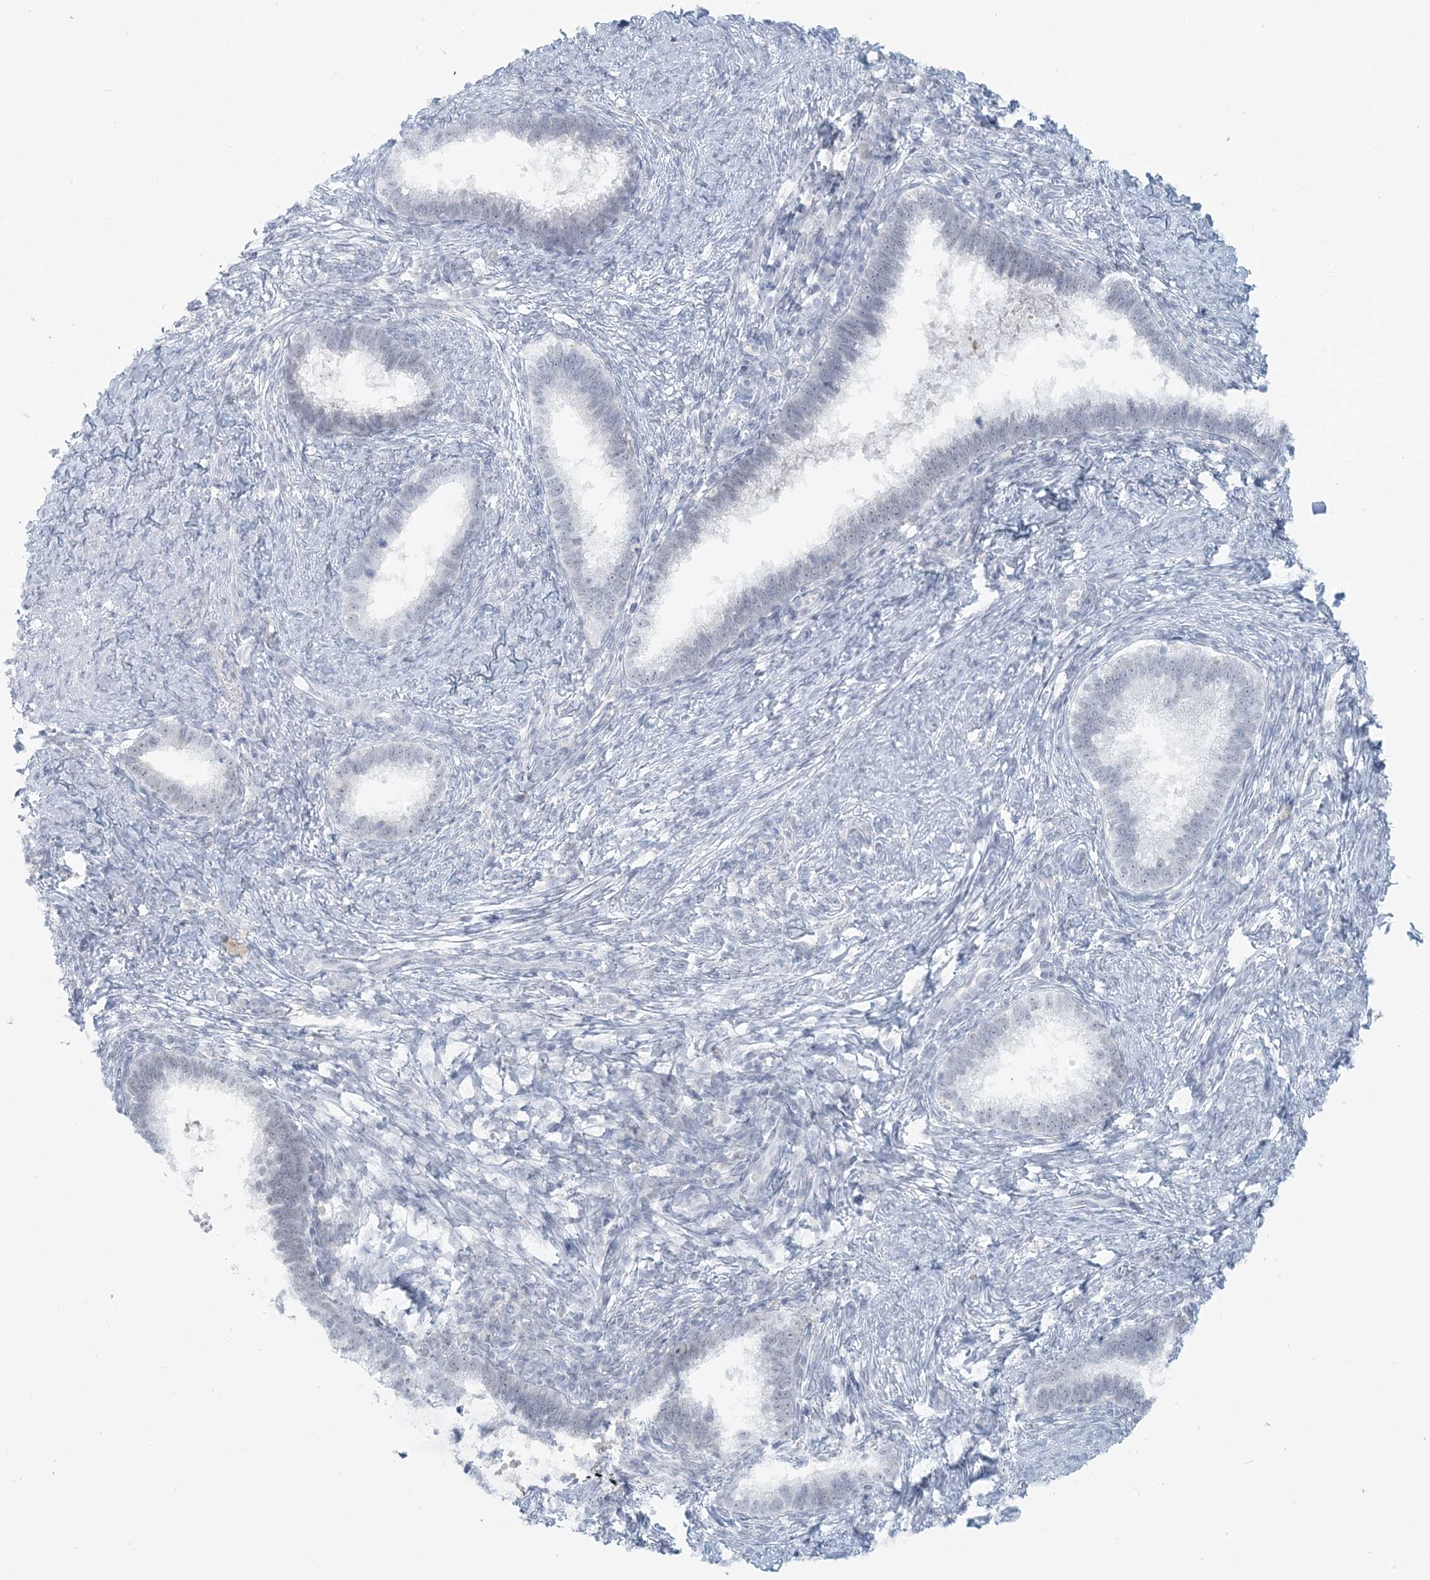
{"staining": {"intensity": "negative", "quantity": "none", "location": "none"}, "tissue": "cervical cancer", "cell_type": "Tumor cells", "image_type": "cancer", "snomed": [{"axis": "morphology", "description": "Adenocarcinoma, NOS"}, {"axis": "topography", "description": "Cervix"}], "caption": "A high-resolution micrograph shows IHC staining of cervical adenocarcinoma, which displays no significant expression in tumor cells.", "gene": "SCML1", "patient": {"sex": "female", "age": 36}}